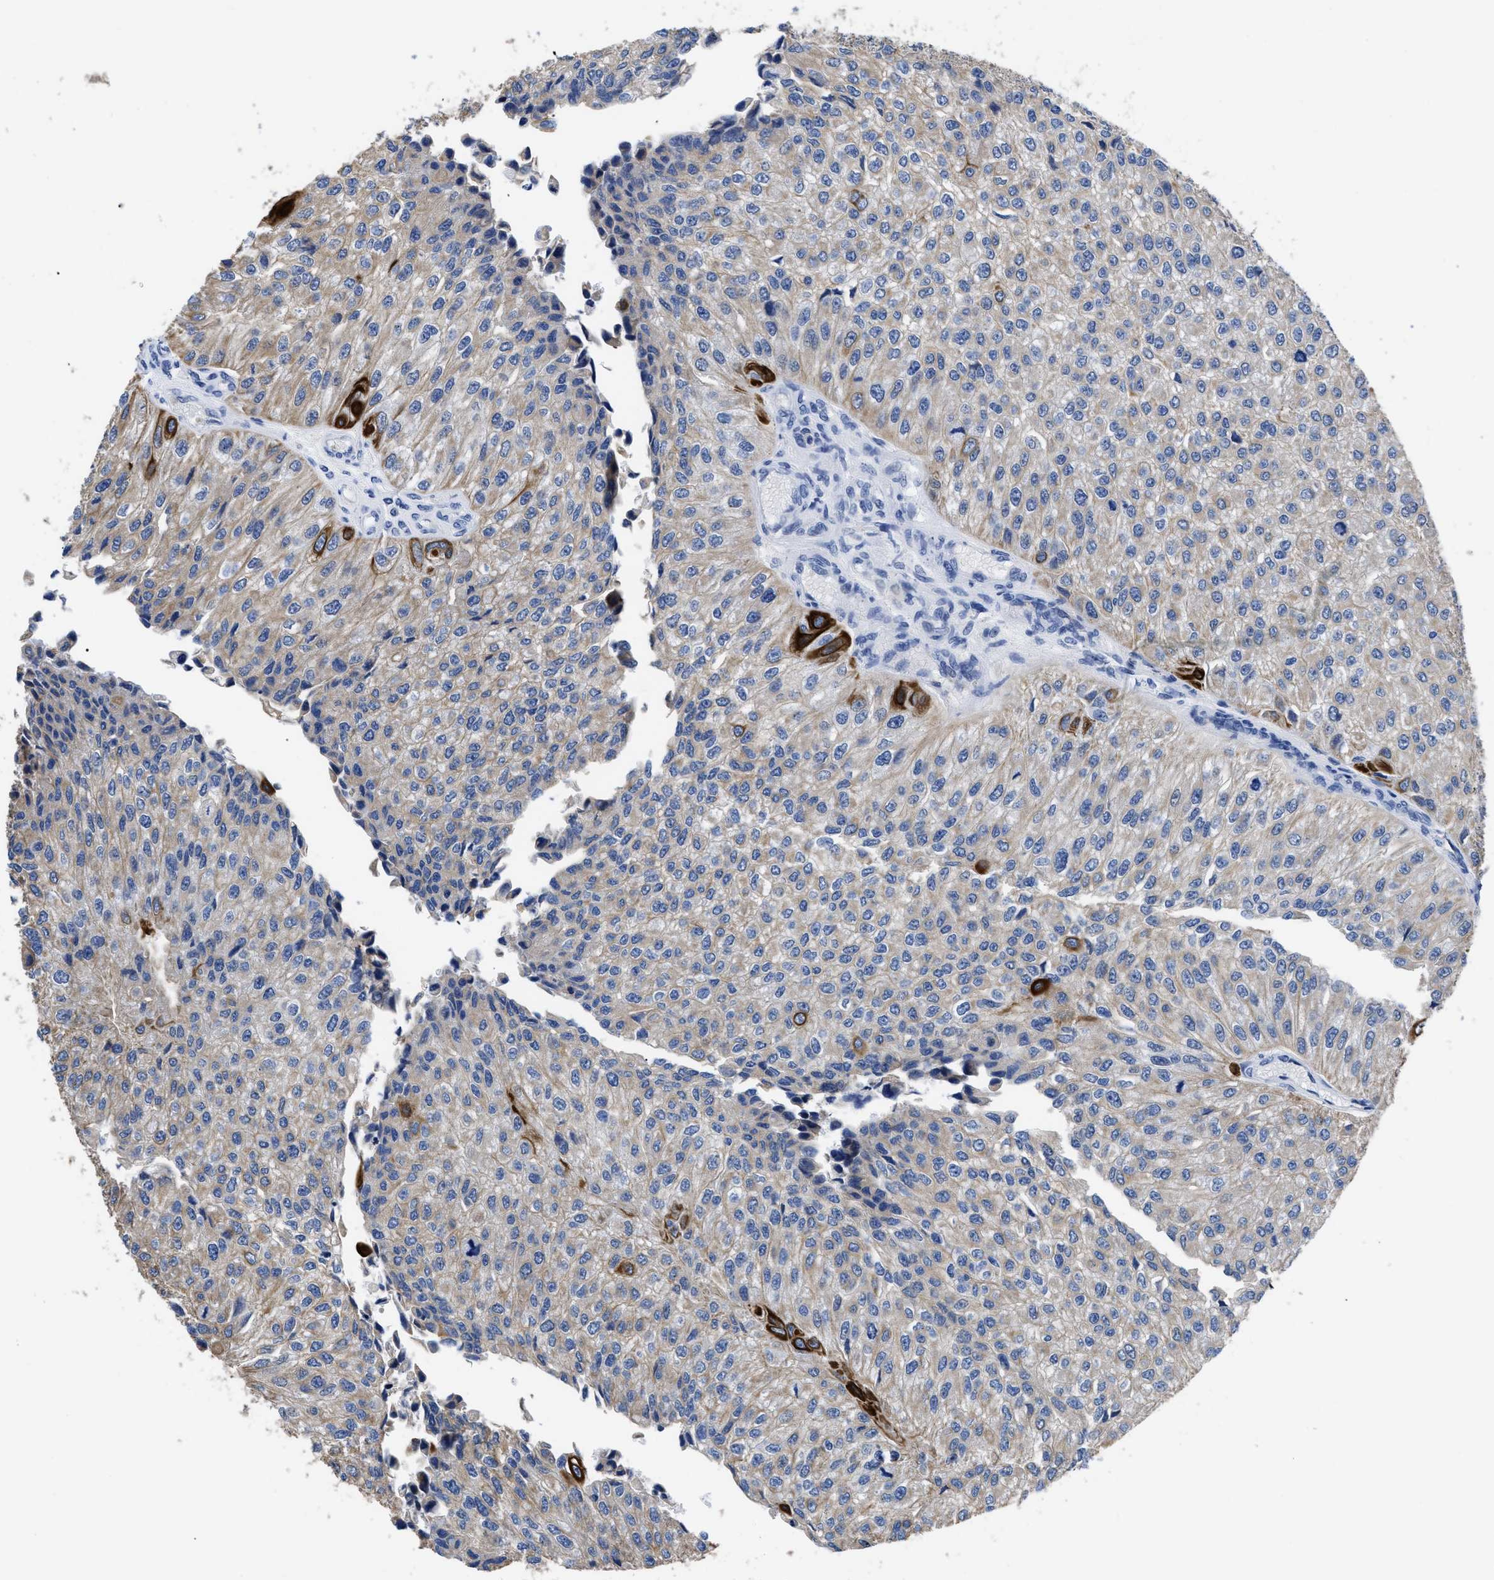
{"staining": {"intensity": "strong", "quantity": "<25%", "location": "cytoplasmic/membranous"}, "tissue": "urothelial cancer", "cell_type": "Tumor cells", "image_type": "cancer", "snomed": [{"axis": "morphology", "description": "Urothelial carcinoma, High grade"}, {"axis": "topography", "description": "Kidney"}, {"axis": "topography", "description": "Urinary bladder"}], "caption": "Brown immunohistochemical staining in urothelial cancer shows strong cytoplasmic/membranous staining in about <25% of tumor cells.", "gene": "TMEM68", "patient": {"sex": "male", "age": 77}}